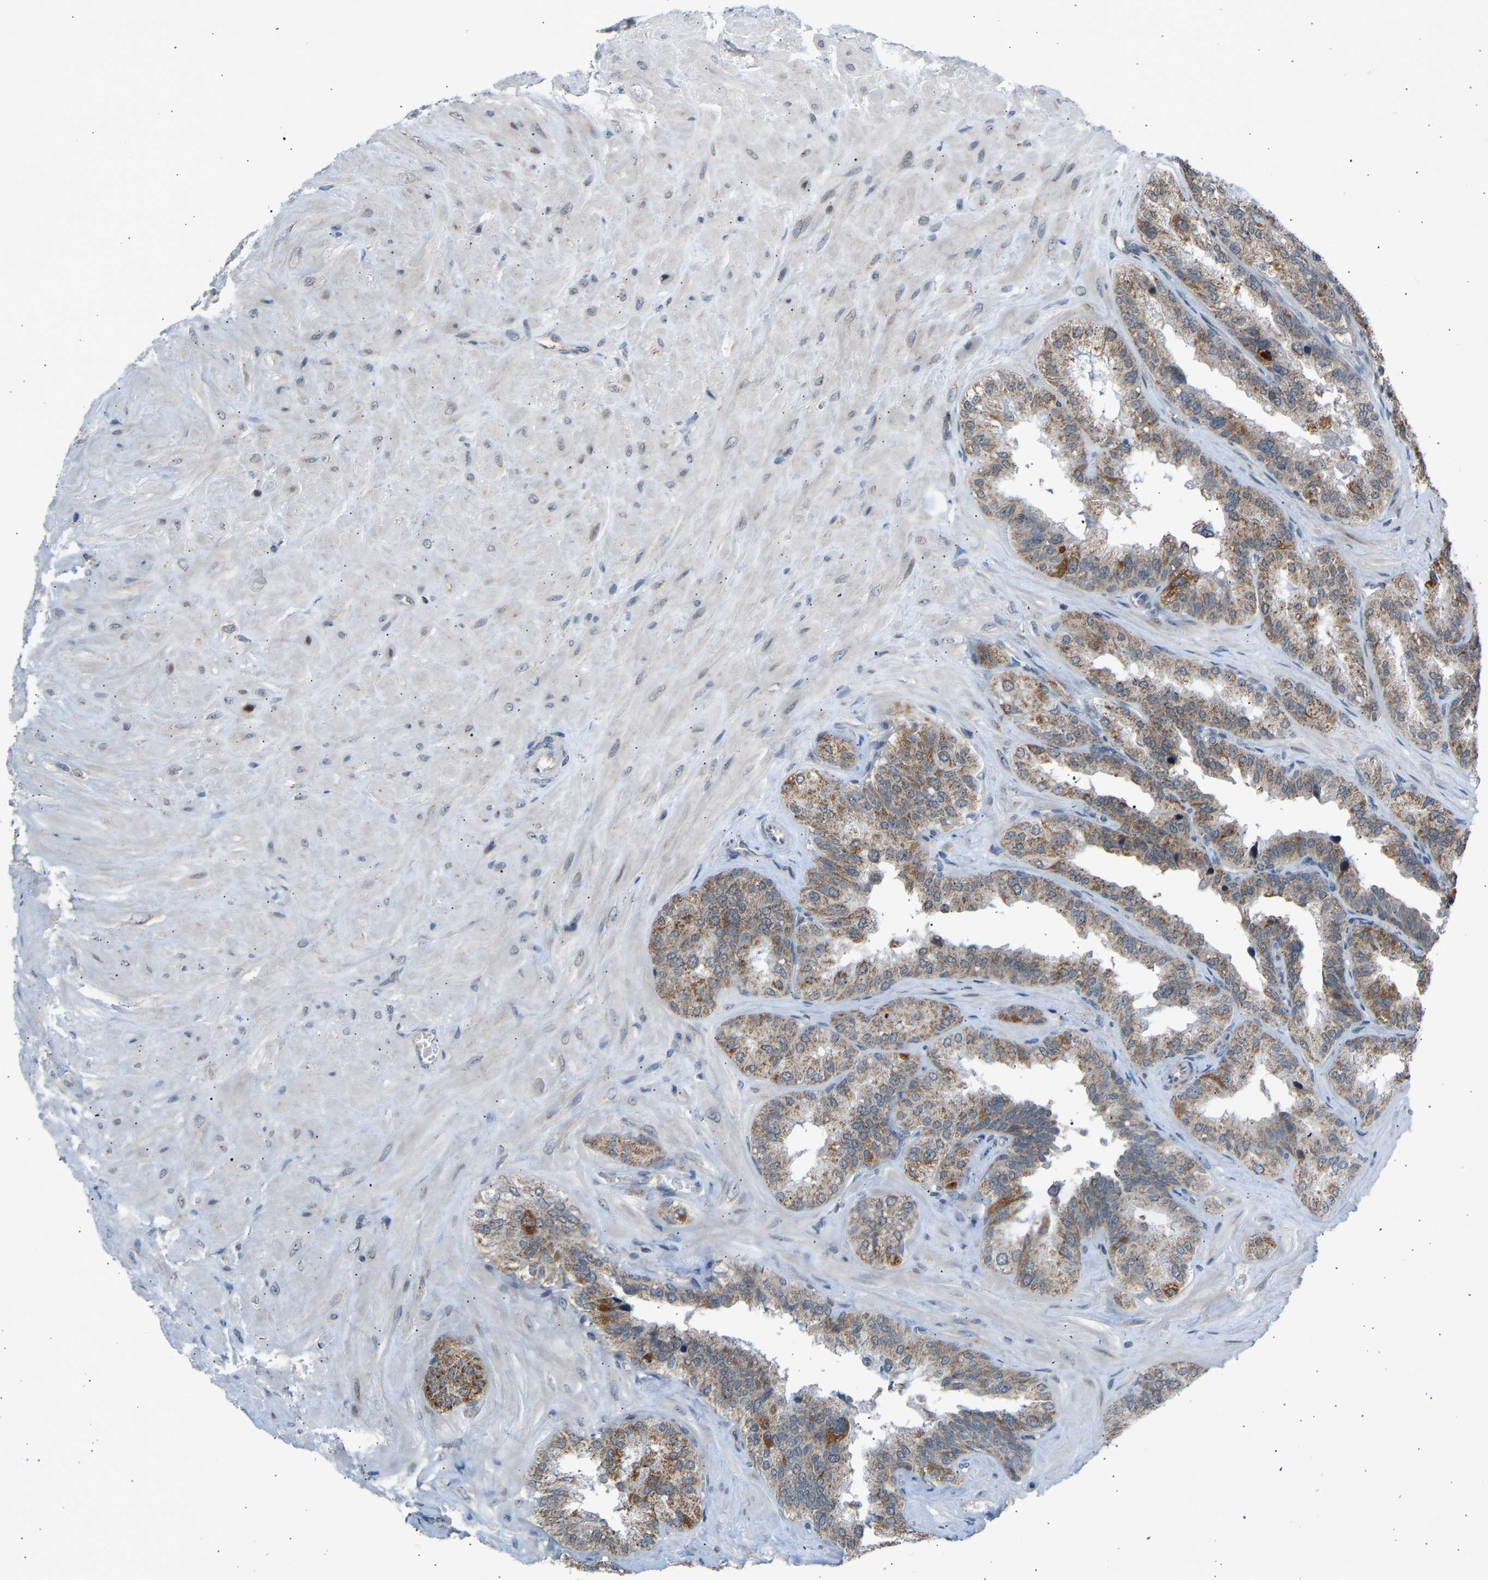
{"staining": {"intensity": "weak", "quantity": "25%-75%", "location": "cytoplasmic/membranous"}, "tissue": "seminal vesicle", "cell_type": "Glandular cells", "image_type": "normal", "snomed": [{"axis": "morphology", "description": "Normal tissue, NOS"}, {"axis": "topography", "description": "Prostate"}, {"axis": "topography", "description": "Seminal veicle"}], "caption": "About 25%-75% of glandular cells in benign seminal vesicle exhibit weak cytoplasmic/membranous protein expression as visualized by brown immunohistochemical staining.", "gene": "SLIRP", "patient": {"sex": "male", "age": 51}}